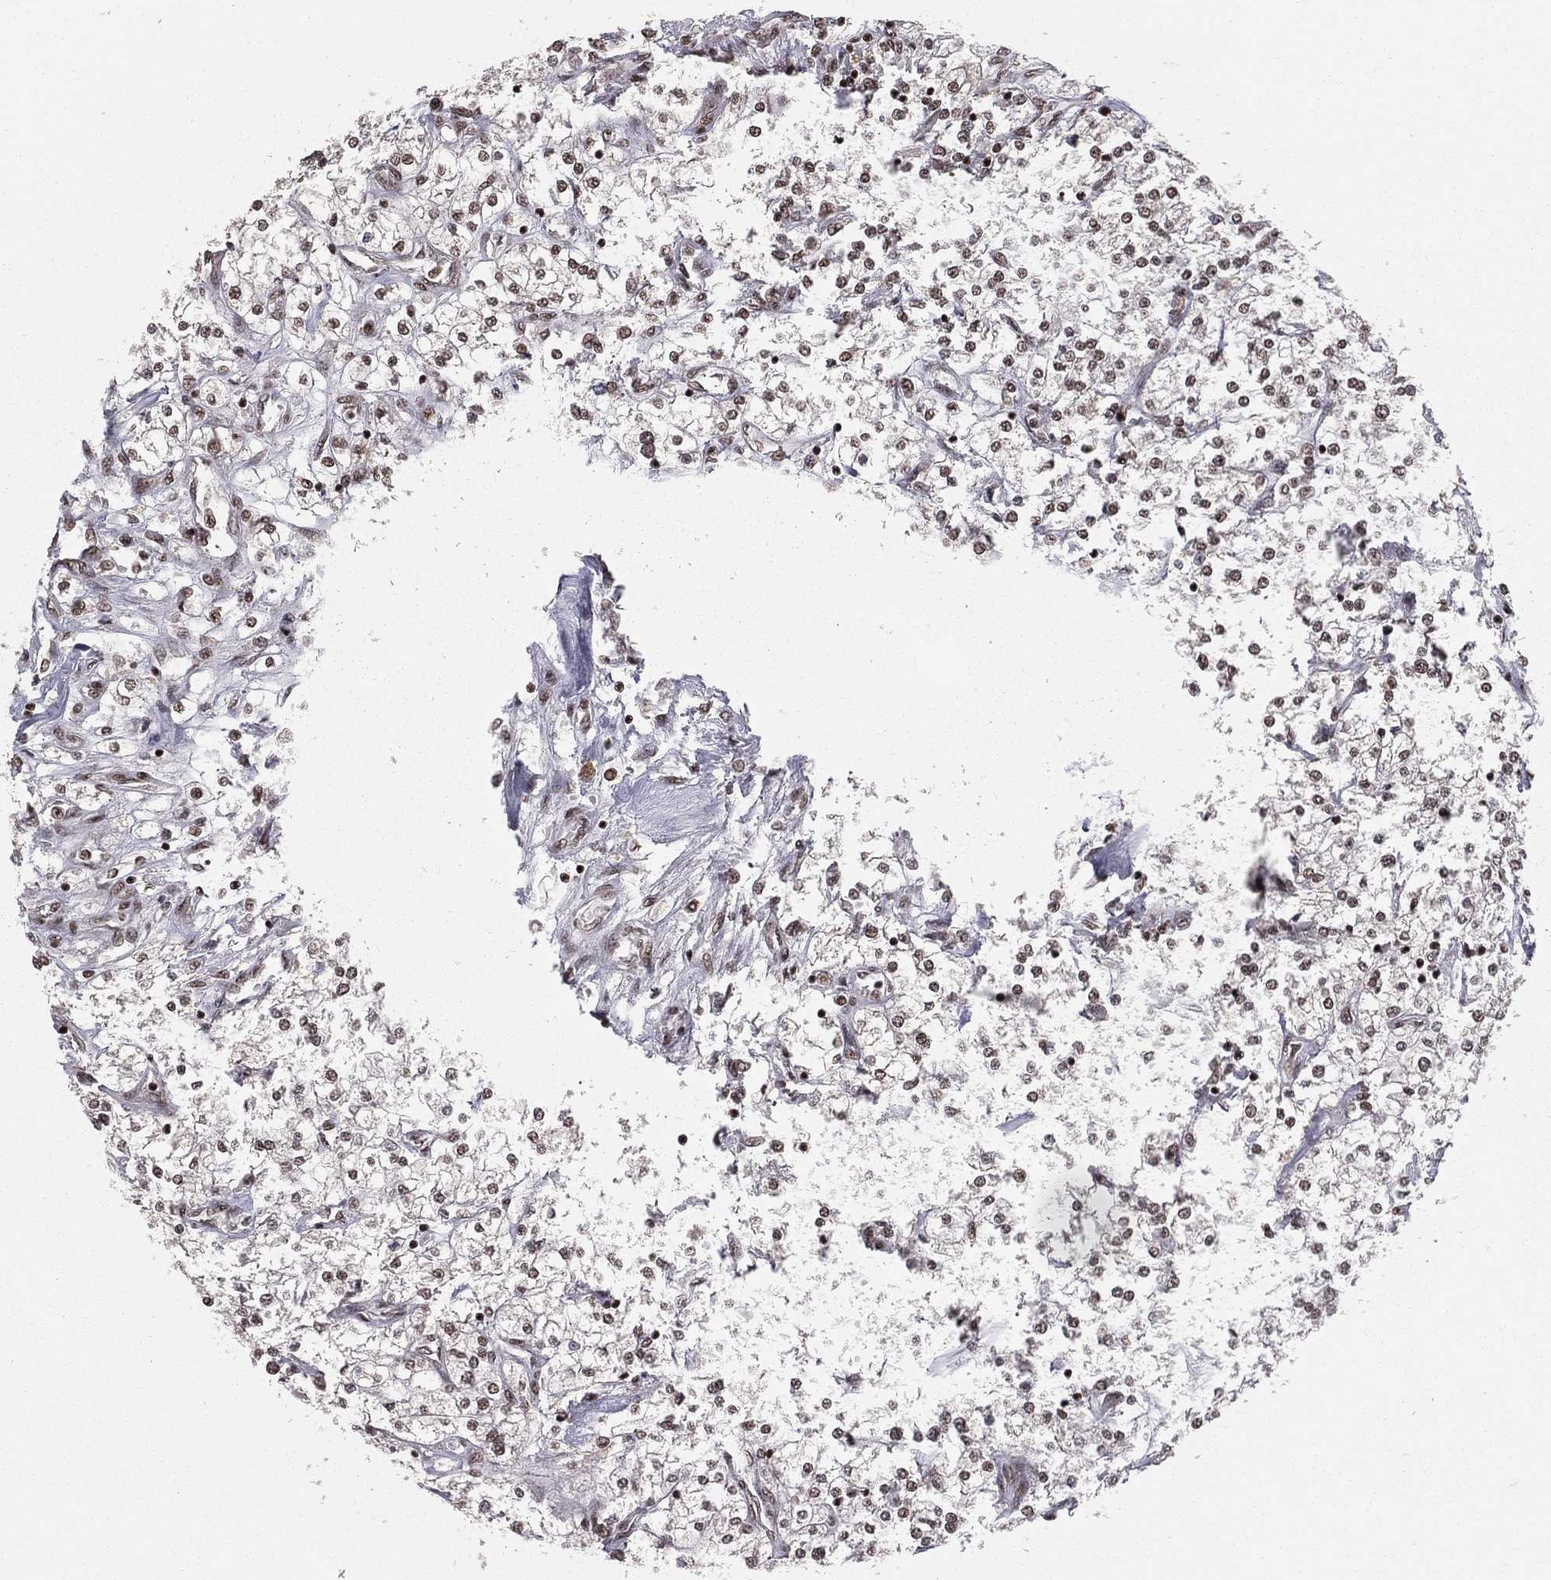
{"staining": {"intensity": "moderate", "quantity": "25%-75%", "location": "nuclear"}, "tissue": "renal cancer", "cell_type": "Tumor cells", "image_type": "cancer", "snomed": [{"axis": "morphology", "description": "Adenocarcinoma, NOS"}, {"axis": "topography", "description": "Kidney"}], "caption": "Brown immunohistochemical staining in adenocarcinoma (renal) displays moderate nuclear positivity in approximately 25%-75% of tumor cells. The staining is performed using DAB (3,3'-diaminobenzidine) brown chromogen to label protein expression. The nuclei are counter-stained blue using hematoxylin.", "gene": "NFYB", "patient": {"sex": "male", "age": 80}}